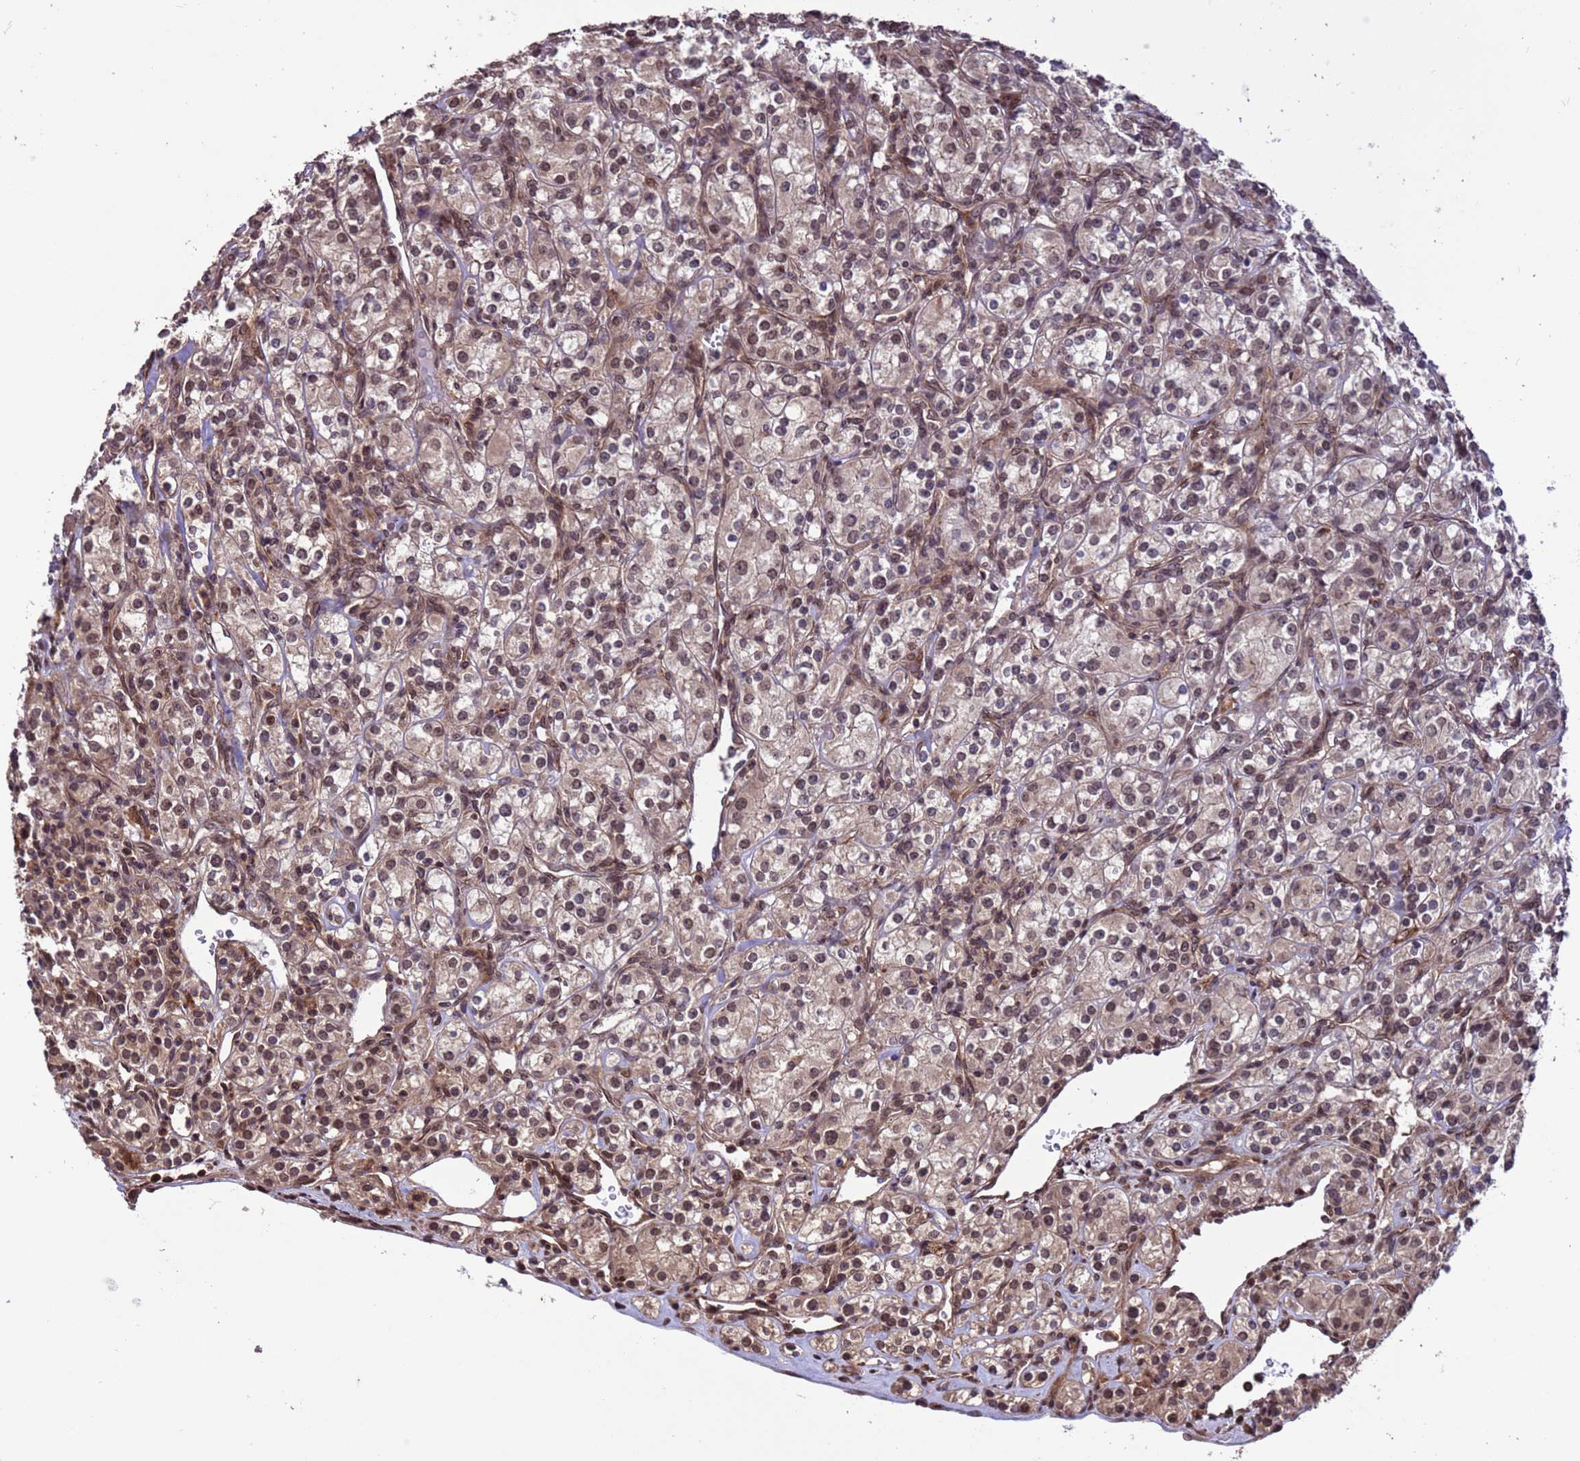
{"staining": {"intensity": "moderate", "quantity": ">75%", "location": "nuclear"}, "tissue": "renal cancer", "cell_type": "Tumor cells", "image_type": "cancer", "snomed": [{"axis": "morphology", "description": "Adenocarcinoma, NOS"}, {"axis": "topography", "description": "Kidney"}], "caption": "The immunohistochemical stain highlights moderate nuclear staining in tumor cells of renal cancer tissue.", "gene": "VSTM4", "patient": {"sex": "male", "age": 77}}